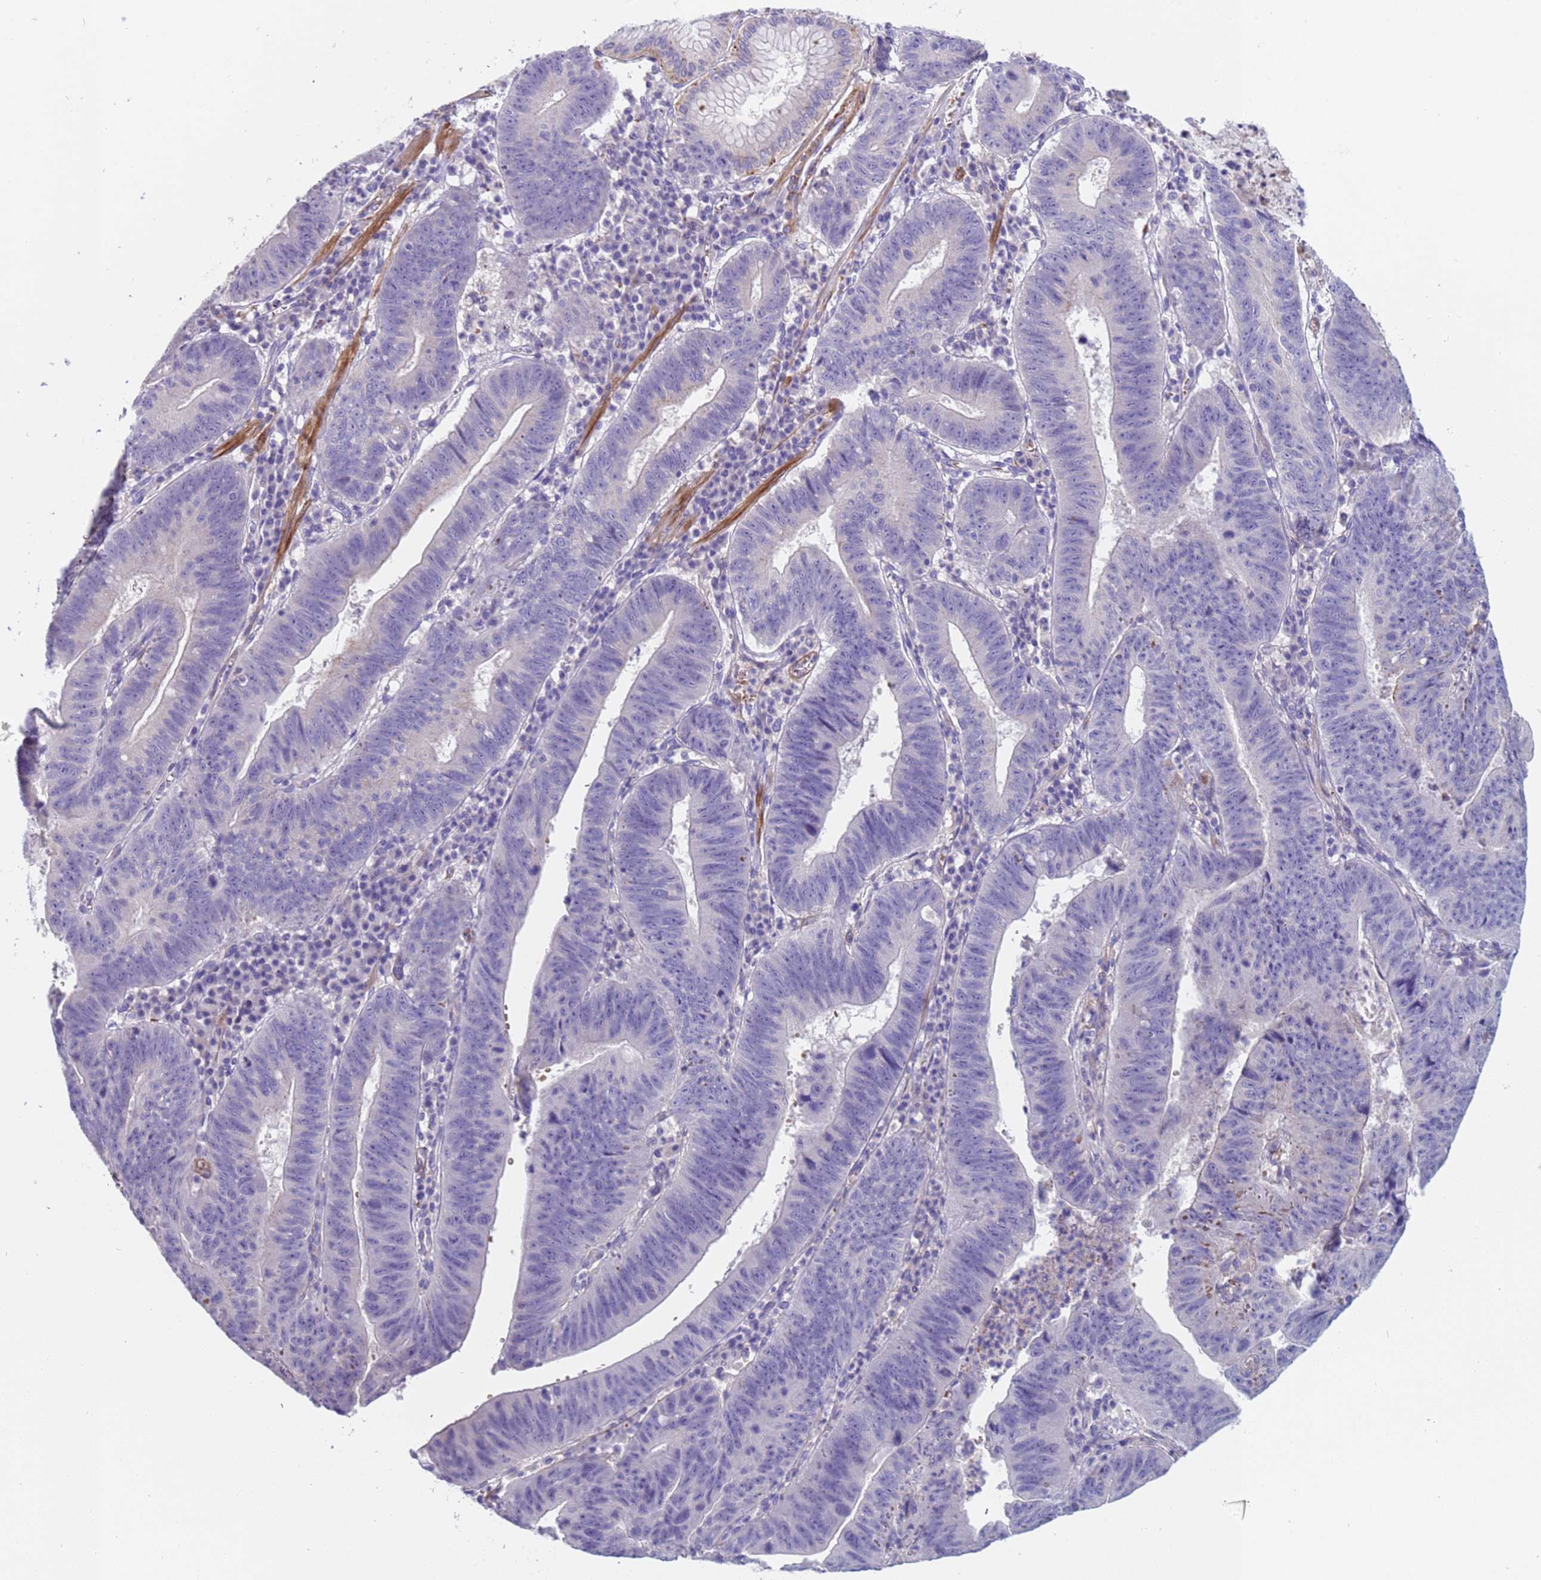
{"staining": {"intensity": "negative", "quantity": "none", "location": "none"}, "tissue": "stomach cancer", "cell_type": "Tumor cells", "image_type": "cancer", "snomed": [{"axis": "morphology", "description": "Adenocarcinoma, NOS"}, {"axis": "topography", "description": "Stomach"}], "caption": "IHC of human stomach cancer reveals no staining in tumor cells.", "gene": "KBTBD3", "patient": {"sex": "male", "age": 59}}